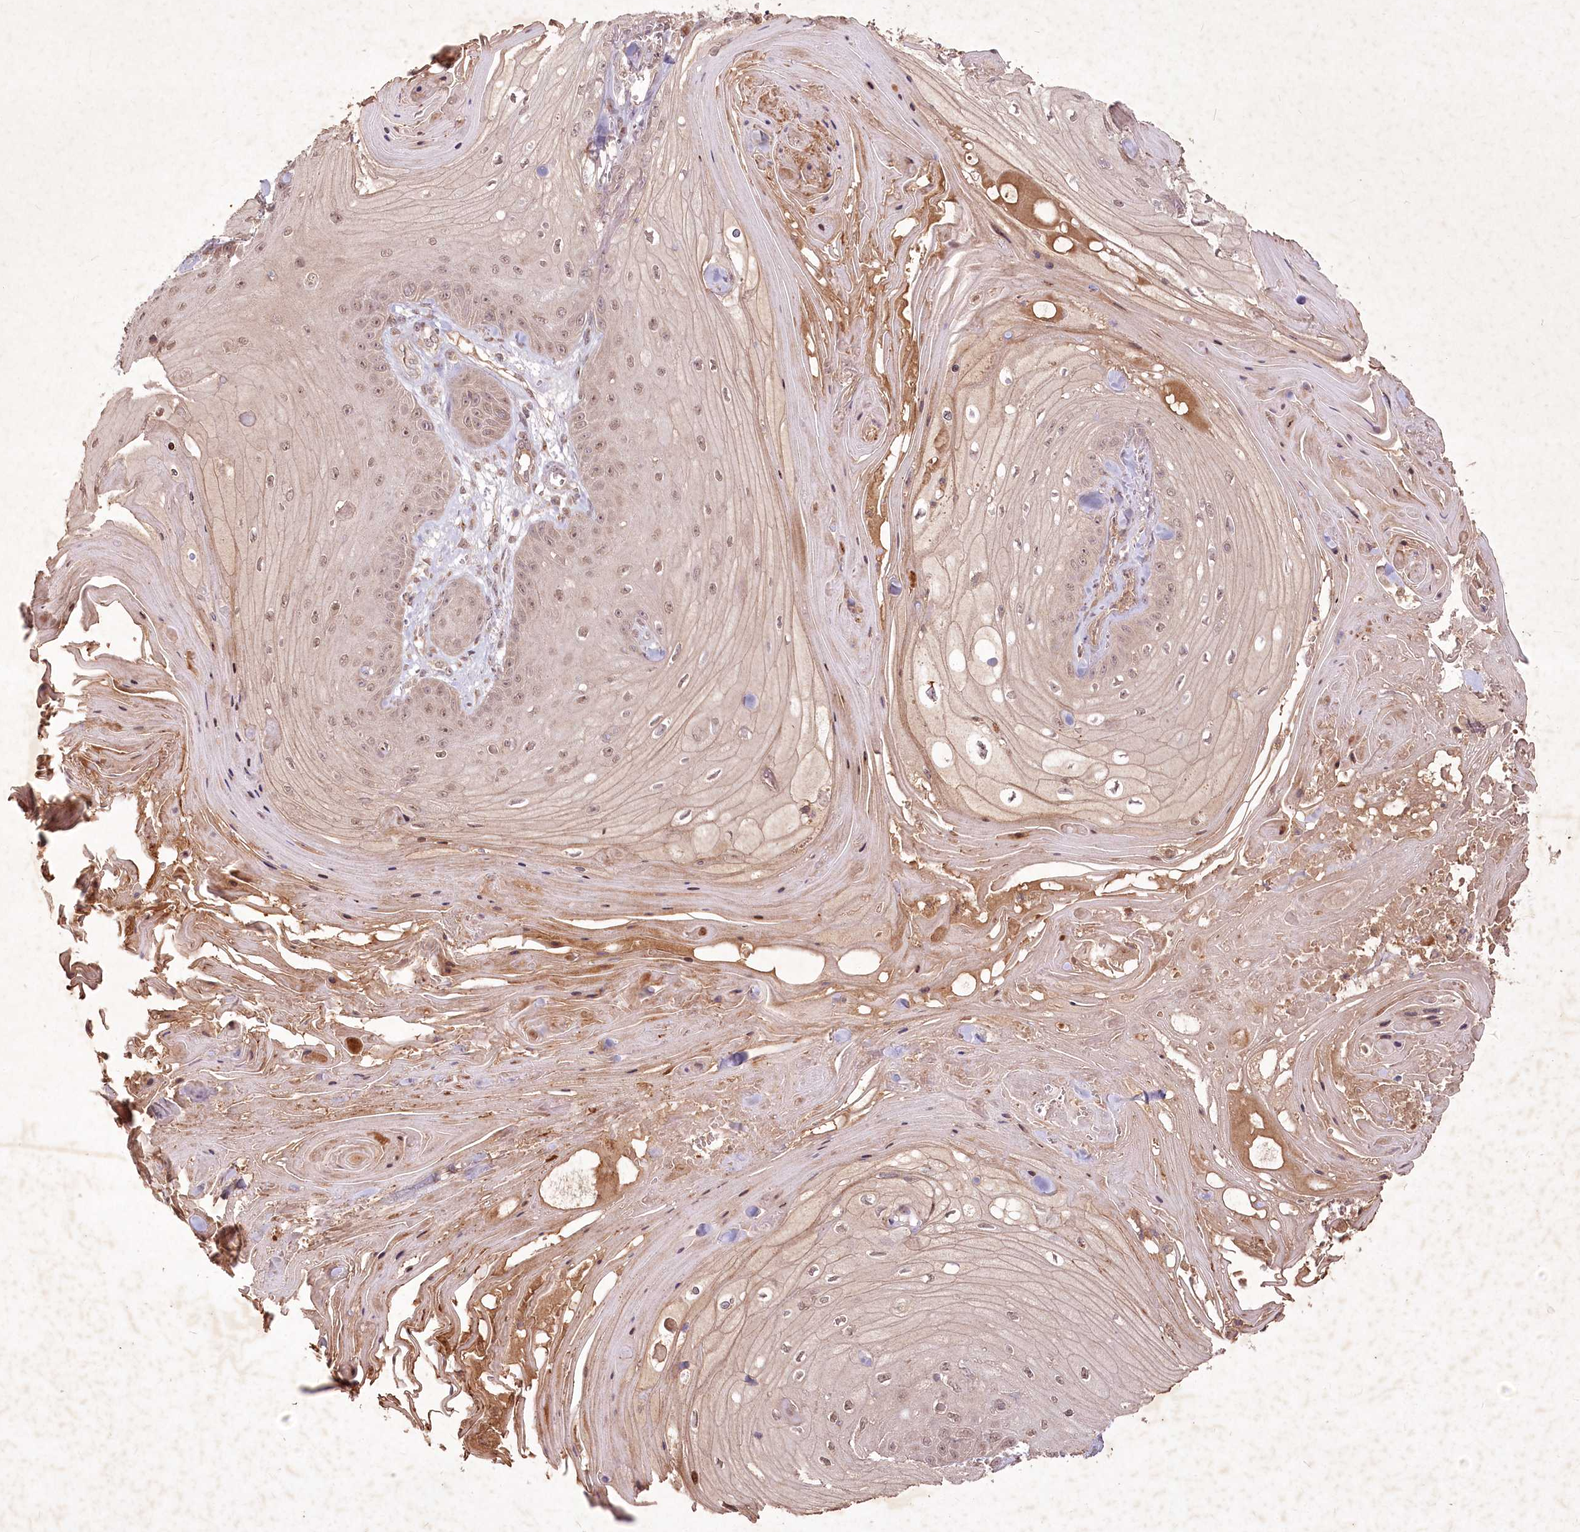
{"staining": {"intensity": "weak", "quantity": ">75%", "location": "nuclear"}, "tissue": "skin cancer", "cell_type": "Tumor cells", "image_type": "cancer", "snomed": [{"axis": "morphology", "description": "Squamous cell carcinoma, NOS"}, {"axis": "topography", "description": "Skin"}], "caption": "DAB immunohistochemical staining of human squamous cell carcinoma (skin) displays weak nuclear protein staining in about >75% of tumor cells.", "gene": "IRAK1BP1", "patient": {"sex": "male", "age": 74}}